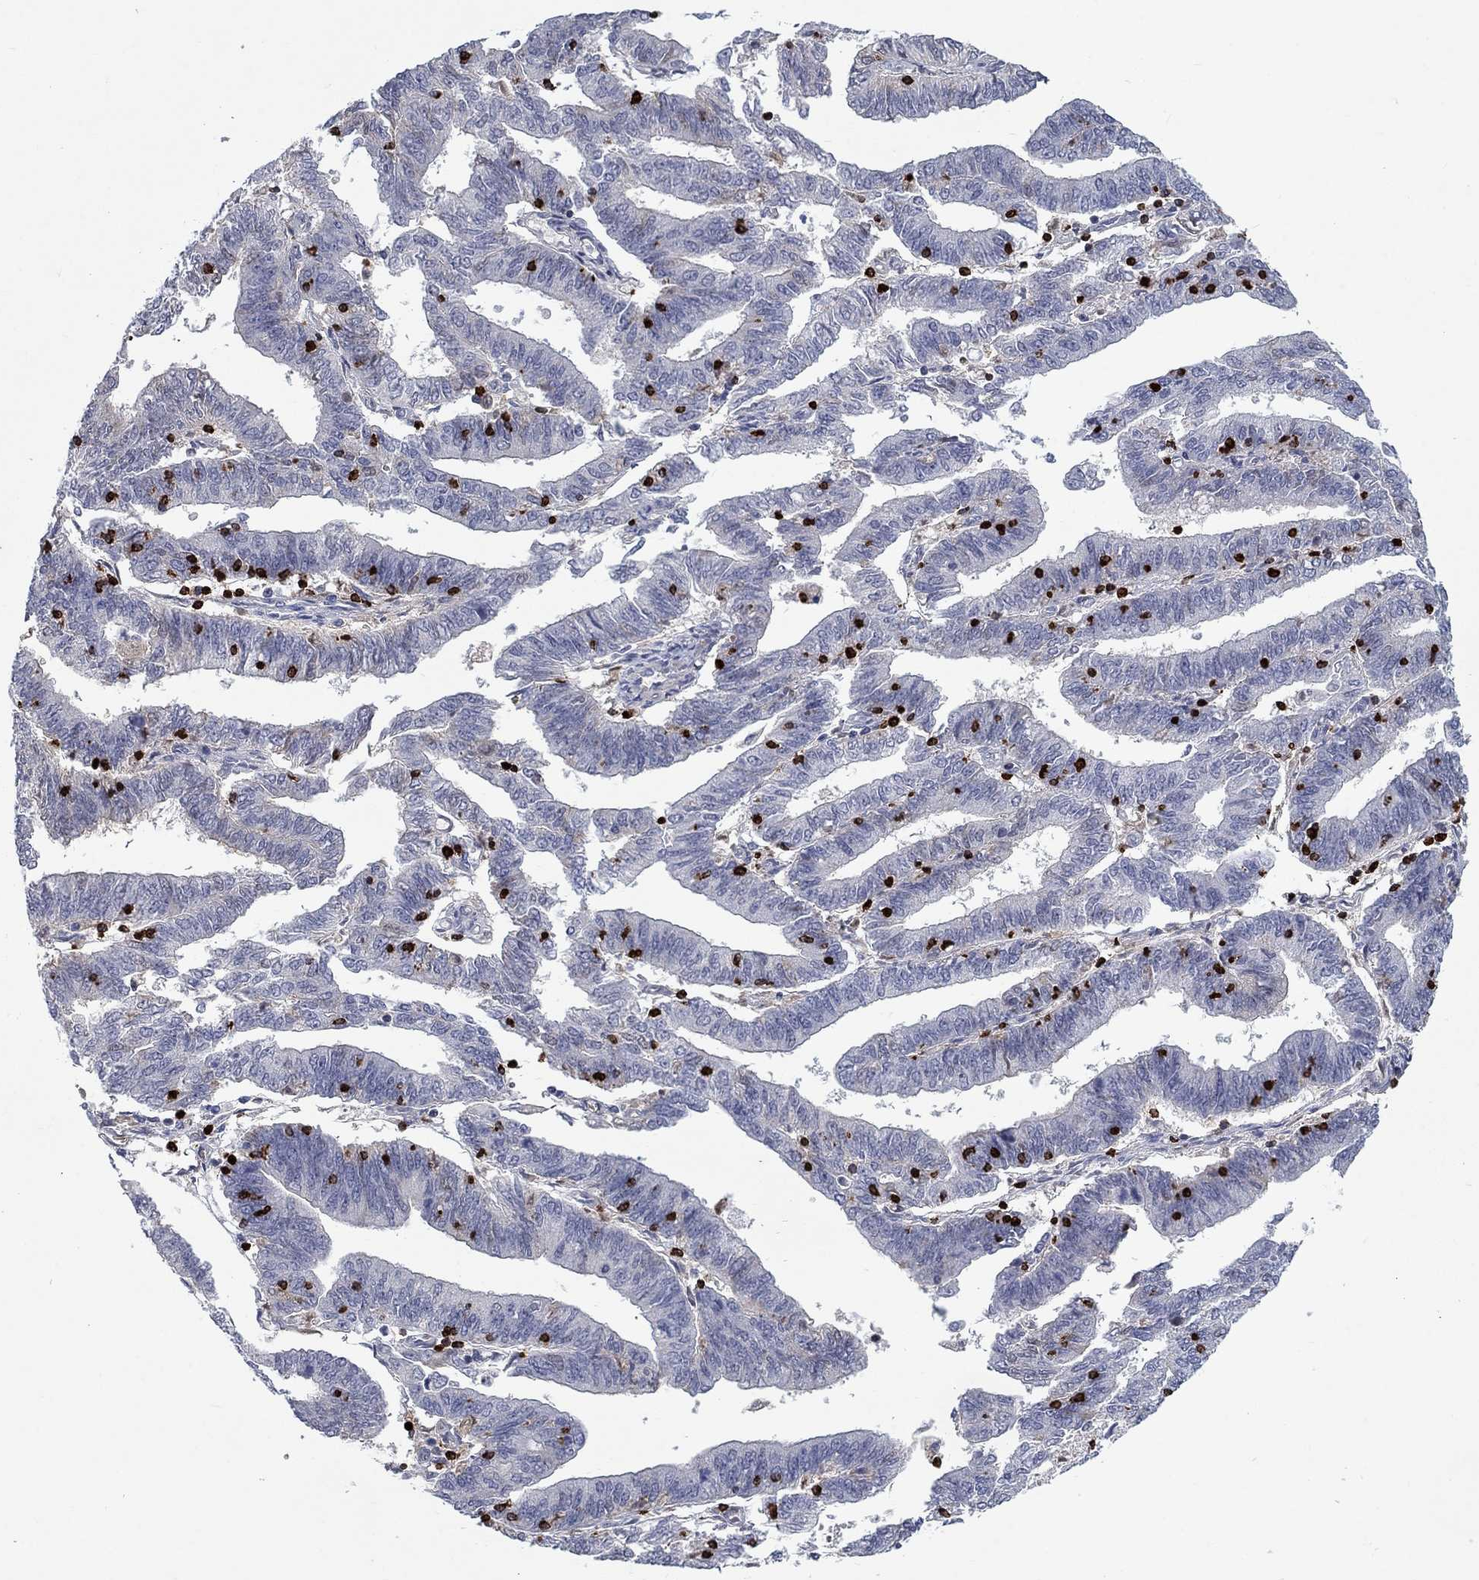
{"staining": {"intensity": "negative", "quantity": "none", "location": "none"}, "tissue": "endometrial cancer", "cell_type": "Tumor cells", "image_type": "cancer", "snomed": [{"axis": "morphology", "description": "Adenocarcinoma, NOS"}, {"axis": "topography", "description": "Endometrium"}], "caption": "DAB immunohistochemical staining of human adenocarcinoma (endometrial) shows no significant positivity in tumor cells. The staining was performed using DAB (3,3'-diaminobenzidine) to visualize the protein expression in brown, while the nuclei were stained in blue with hematoxylin (Magnification: 20x).", "gene": "GZMA", "patient": {"sex": "female", "age": 82}}